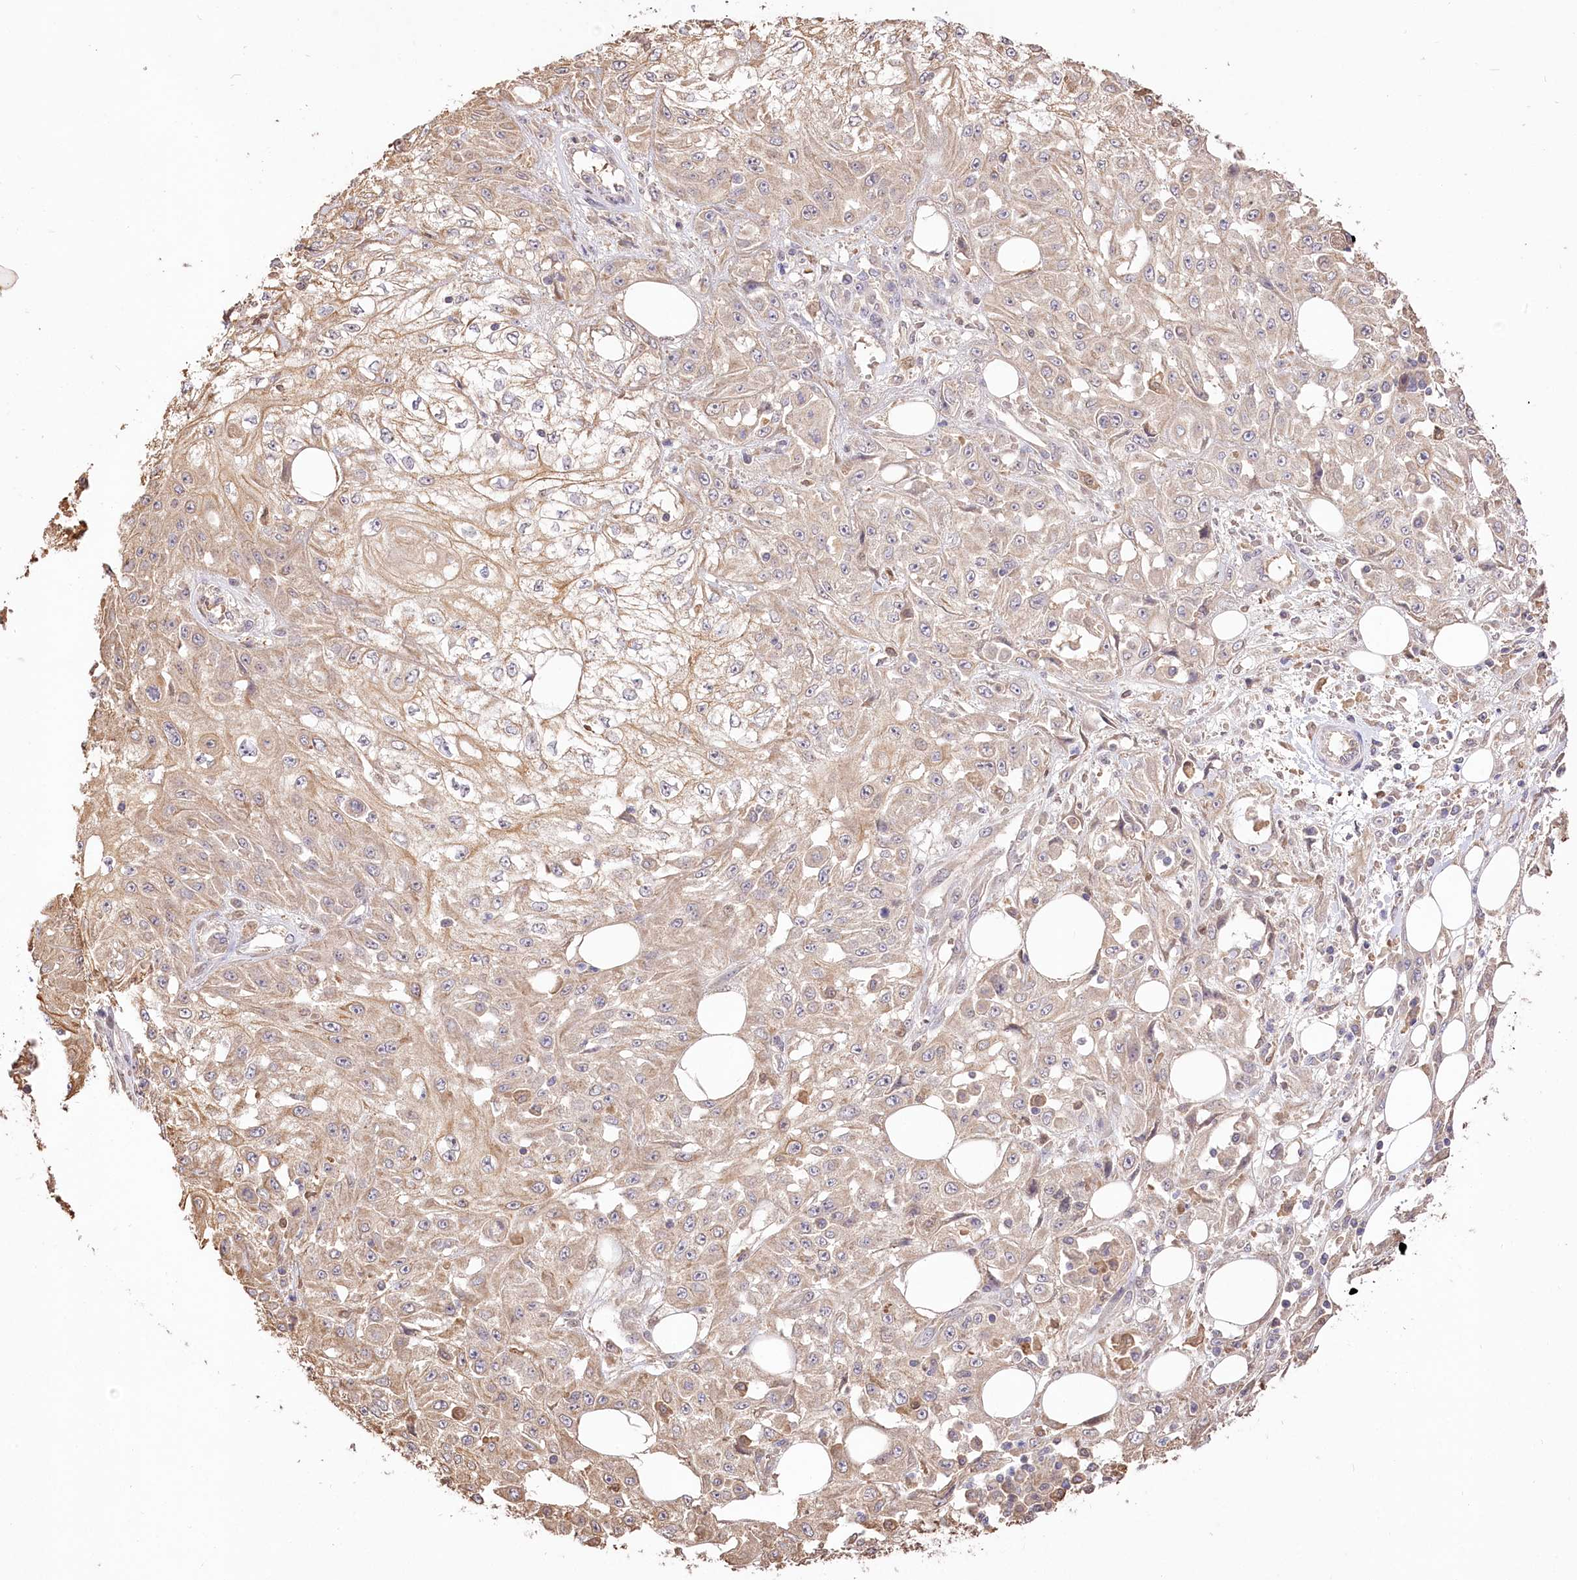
{"staining": {"intensity": "weak", "quantity": "25%-75%", "location": "cytoplasmic/membranous"}, "tissue": "skin cancer", "cell_type": "Tumor cells", "image_type": "cancer", "snomed": [{"axis": "morphology", "description": "Squamous cell carcinoma, NOS"}, {"axis": "morphology", "description": "Squamous cell carcinoma, metastatic, NOS"}, {"axis": "topography", "description": "Skin"}, {"axis": "topography", "description": "Lymph node"}], "caption": "Skin cancer stained with IHC exhibits weak cytoplasmic/membranous positivity in about 25%-75% of tumor cells.", "gene": "R3HDM2", "patient": {"sex": "male", "age": 75}}